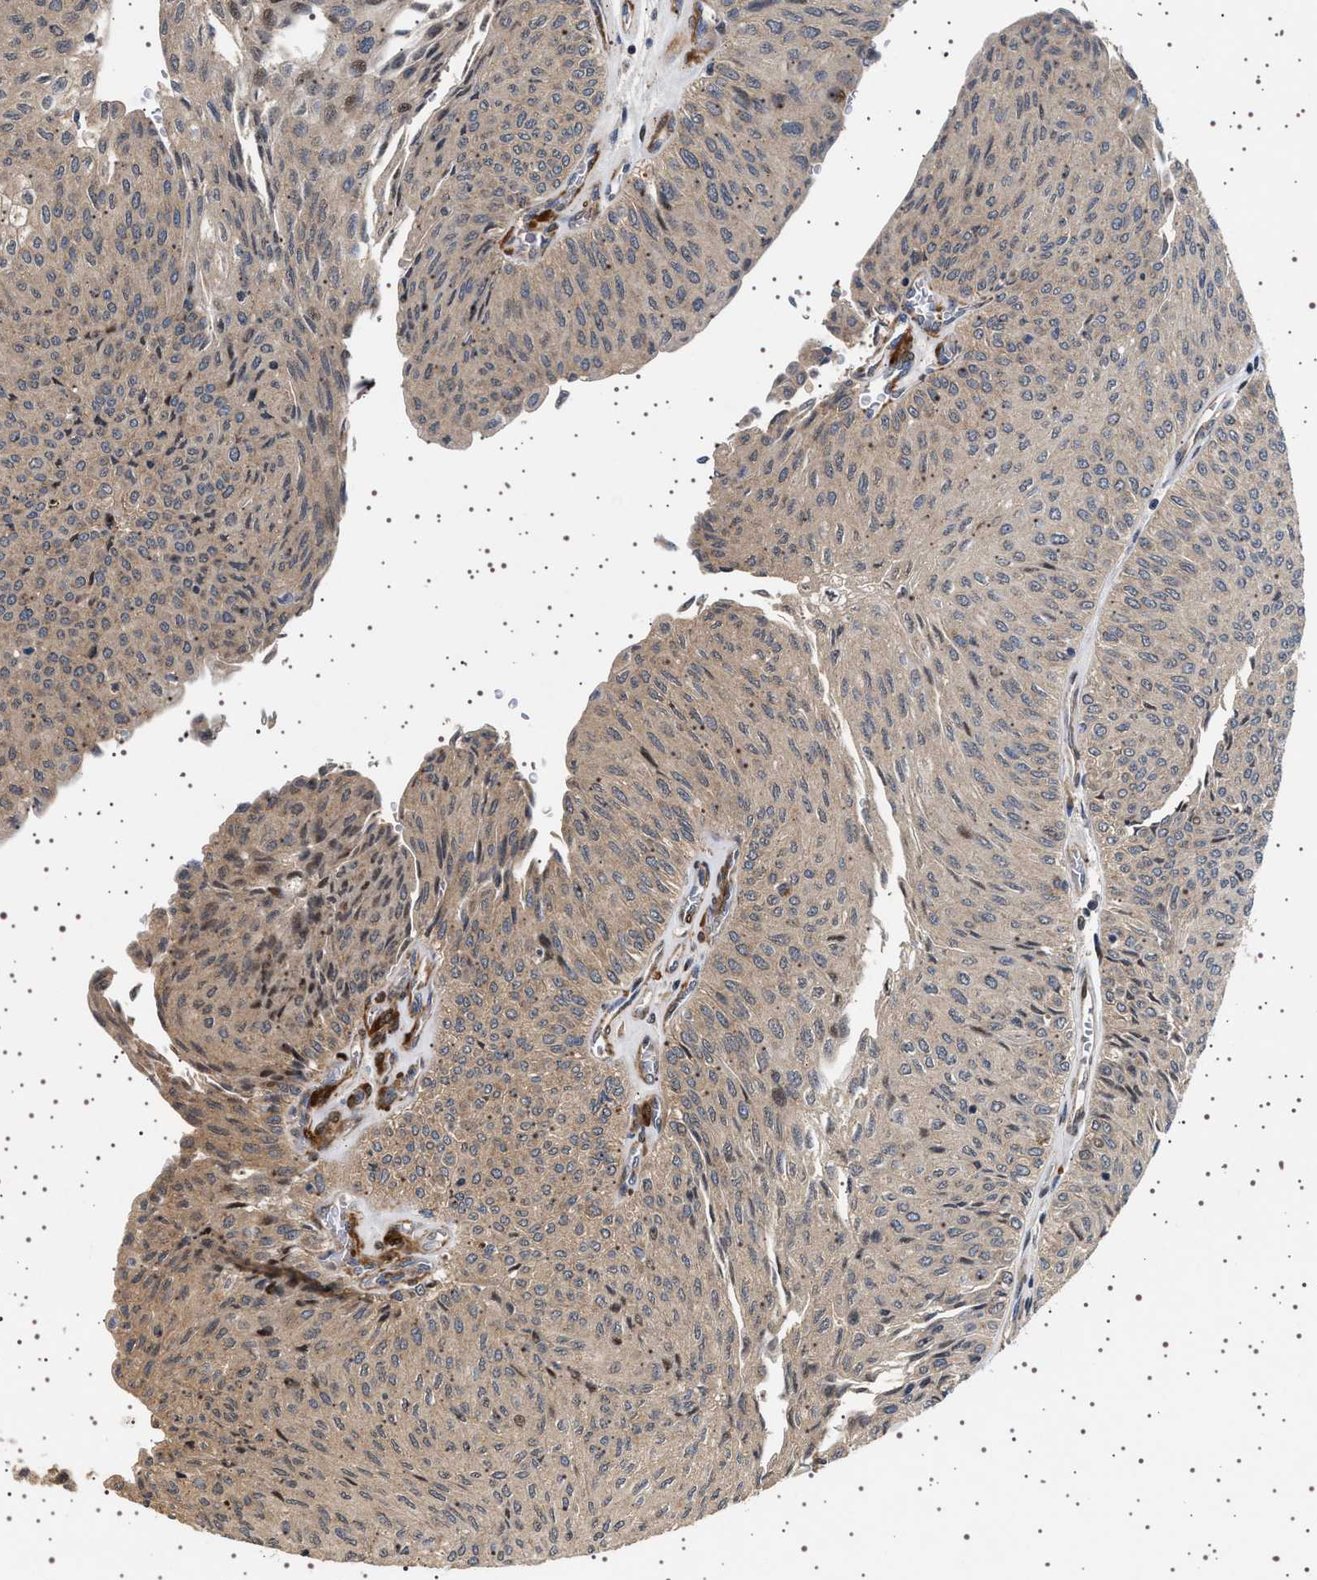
{"staining": {"intensity": "weak", "quantity": "25%-75%", "location": "cytoplasmic/membranous"}, "tissue": "urothelial cancer", "cell_type": "Tumor cells", "image_type": "cancer", "snomed": [{"axis": "morphology", "description": "Urothelial carcinoma, Low grade"}, {"axis": "topography", "description": "Urinary bladder"}], "caption": "IHC of urothelial cancer exhibits low levels of weak cytoplasmic/membranous staining in approximately 25%-75% of tumor cells.", "gene": "GUCY1B1", "patient": {"sex": "male", "age": 78}}